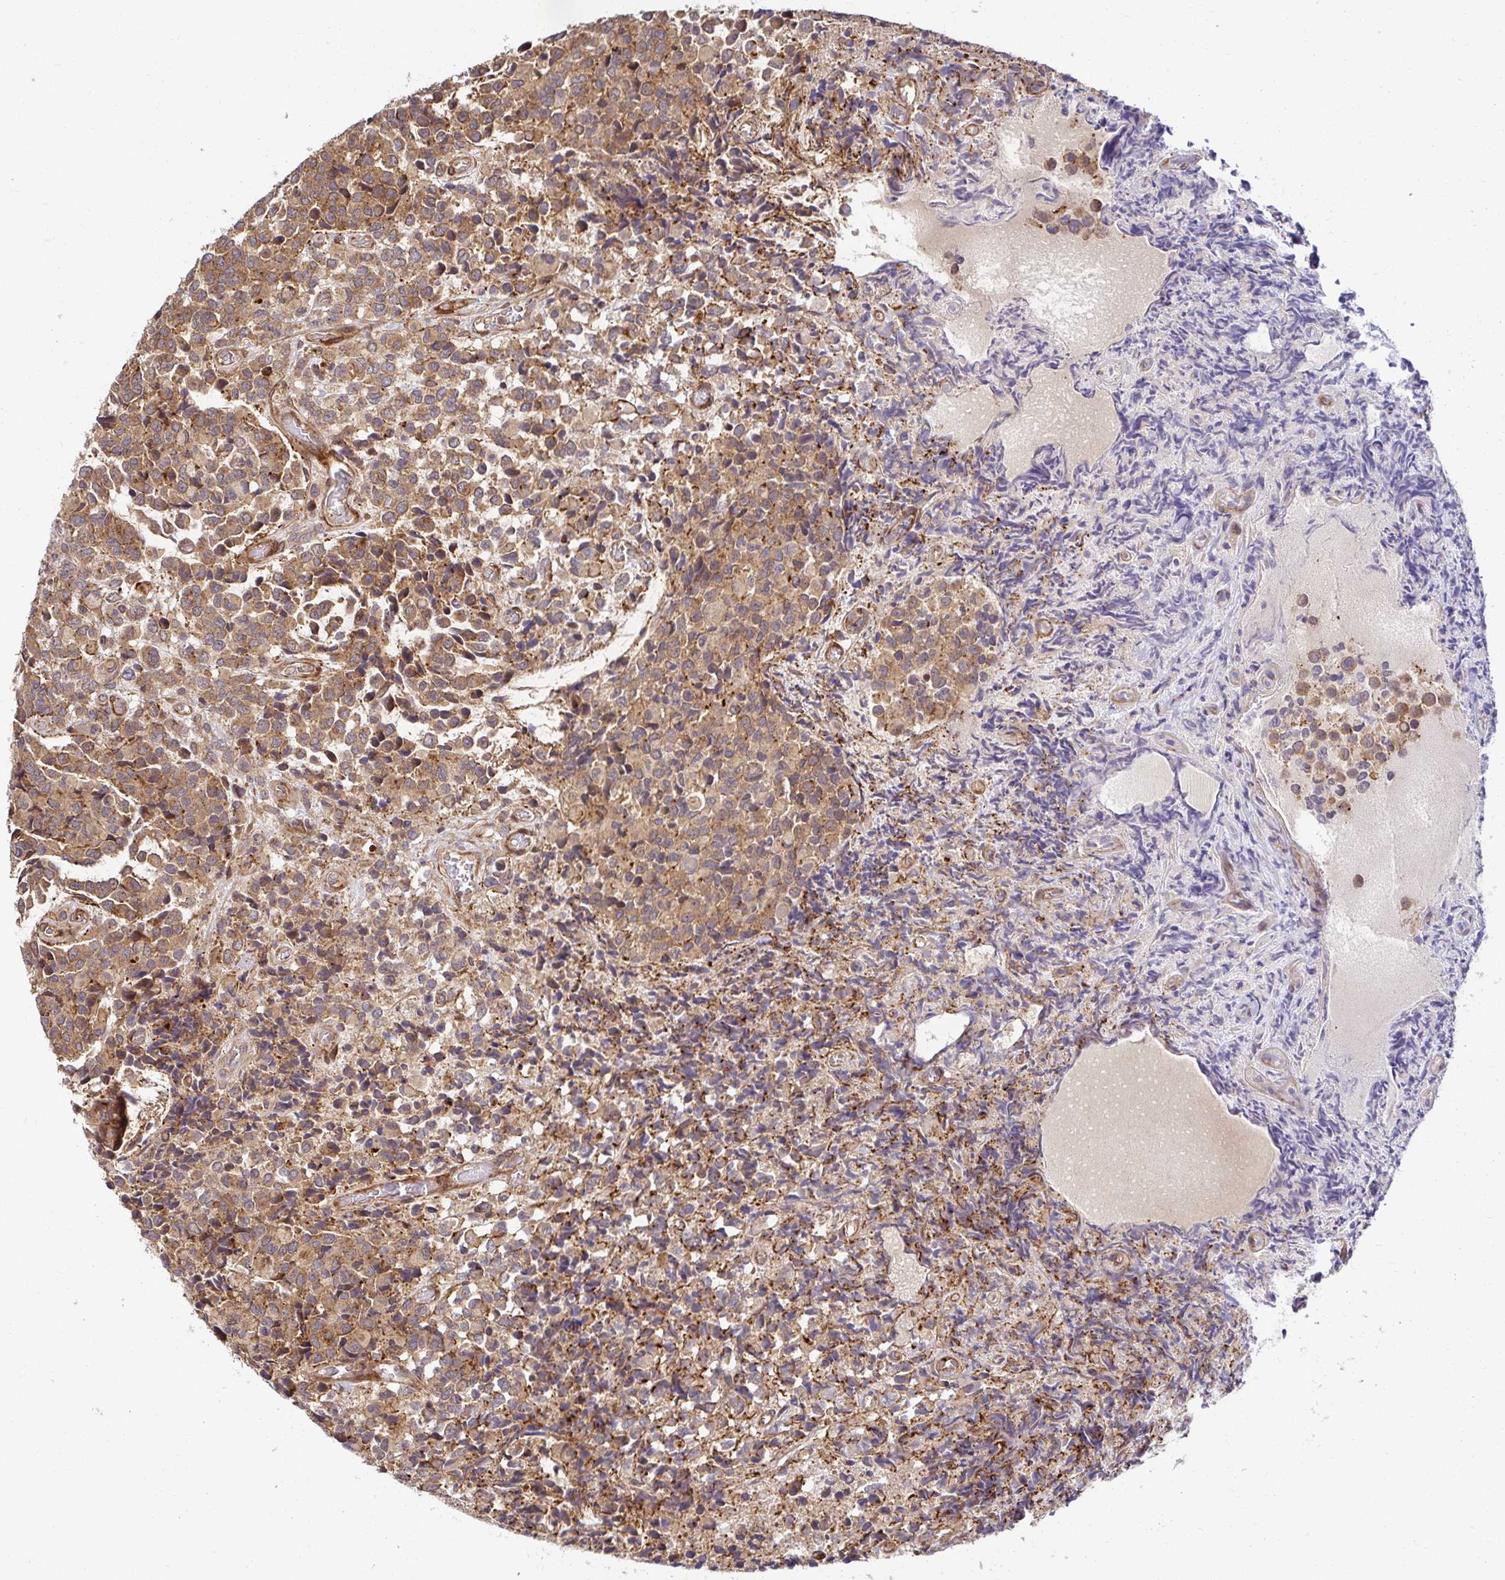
{"staining": {"intensity": "weak", "quantity": "25%-75%", "location": "cytoplasmic/membranous"}, "tissue": "glioma", "cell_type": "Tumor cells", "image_type": "cancer", "snomed": [{"axis": "morphology", "description": "Glioma, malignant, High grade"}, {"axis": "topography", "description": "Brain"}], "caption": "An immunohistochemistry image of tumor tissue is shown. Protein staining in brown labels weak cytoplasmic/membranous positivity in glioma within tumor cells. (Stains: DAB (3,3'-diaminobenzidine) in brown, nuclei in blue, Microscopy: brightfield microscopy at high magnification).", "gene": "PSMA4", "patient": {"sex": "male", "age": 39}}